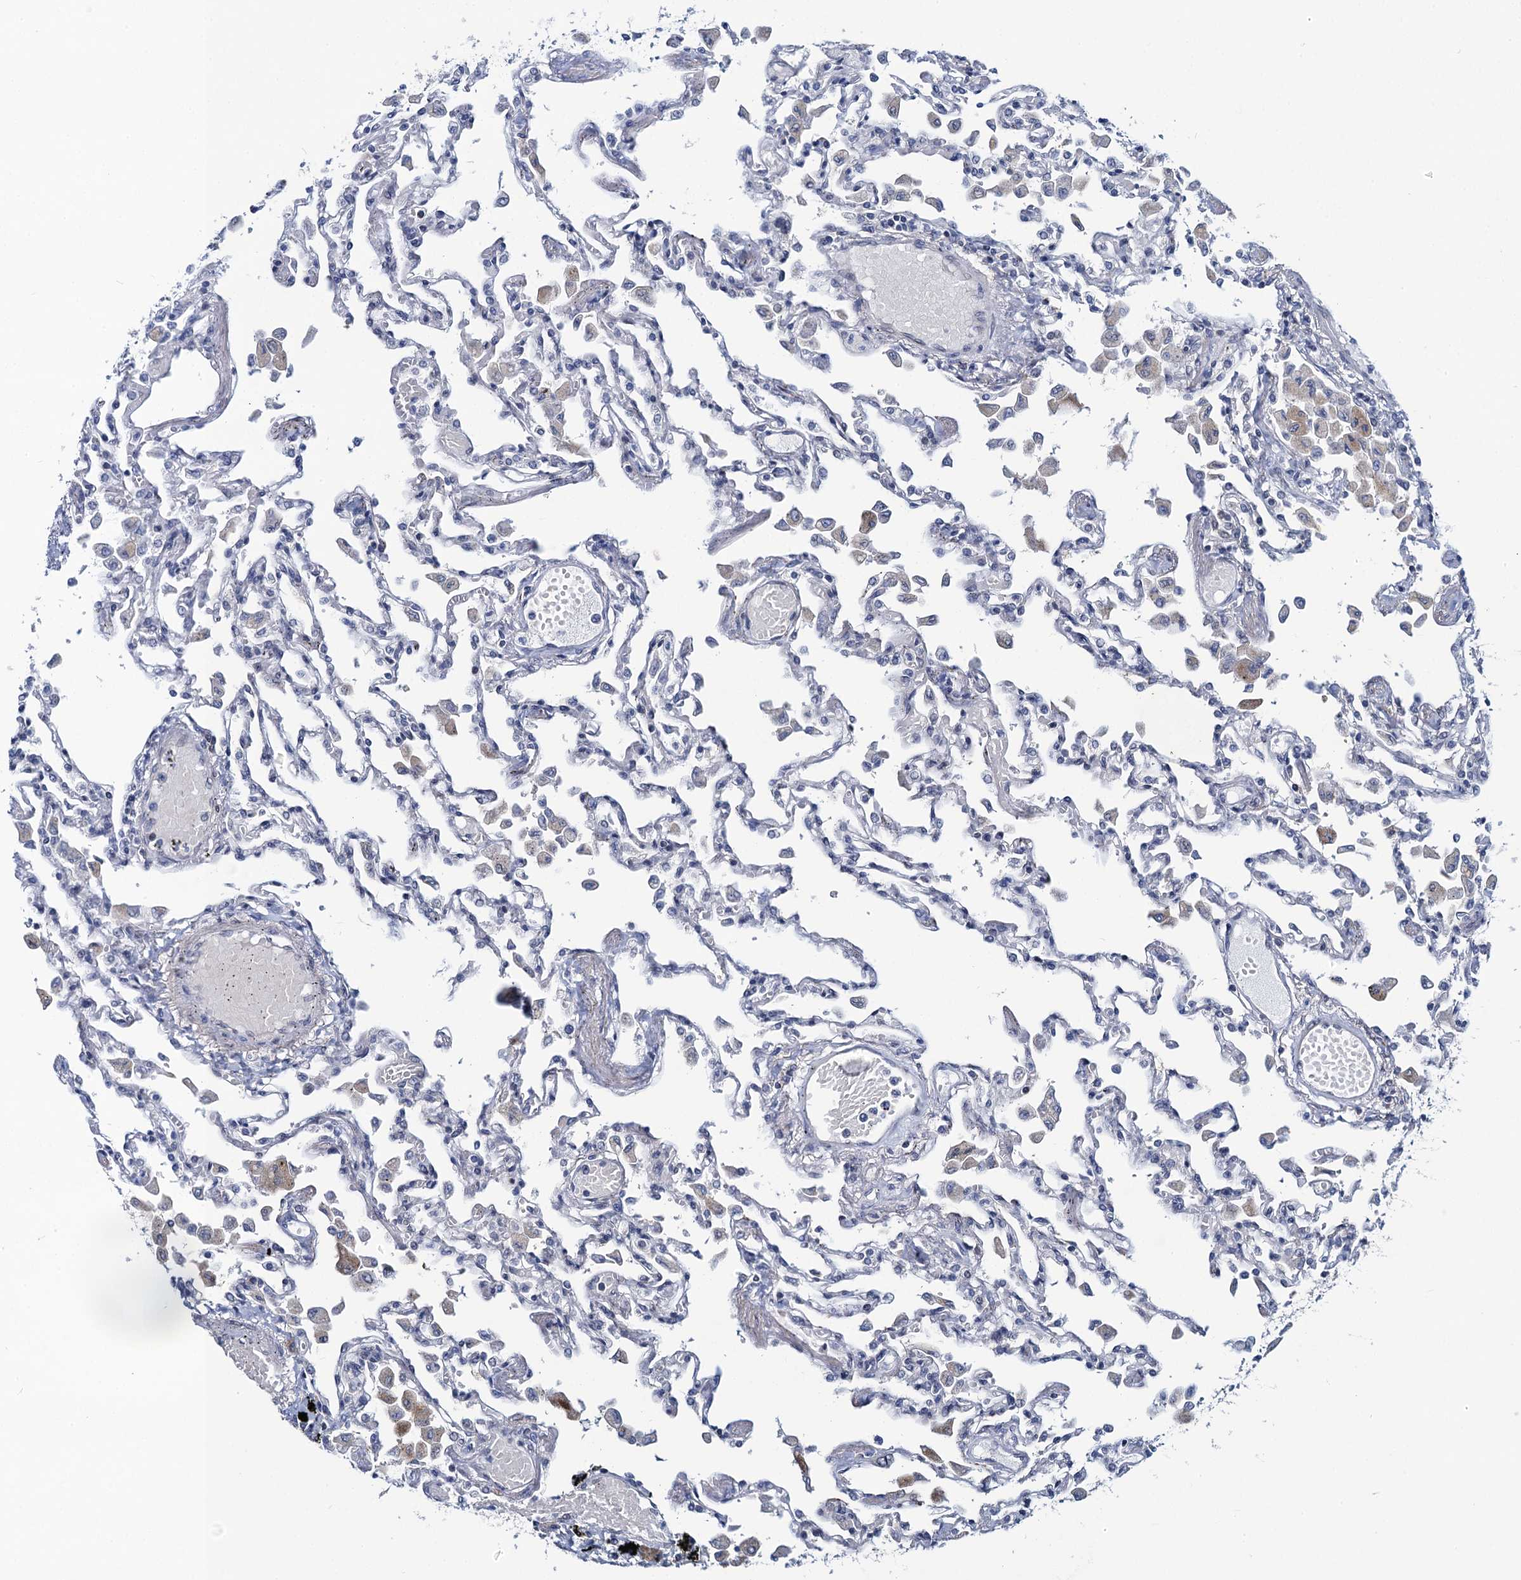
{"staining": {"intensity": "negative", "quantity": "none", "location": "none"}, "tissue": "lung", "cell_type": "Alveolar cells", "image_type": "normal", "snomed": [{"axis": "morphology", "description": "Normal tissue, NOS"}, {"axis": "topography", "description": "Bronchus"}, {"axis": "topography", "description": "Lung"}], "caption": "An immunohistochemistry (IHC) photomicrograph of unremarkable lung is shown. There is no staining in alveolar cells of lung.", "gene": "TOX3", "patient": {"sex": "female", "age": 49}}